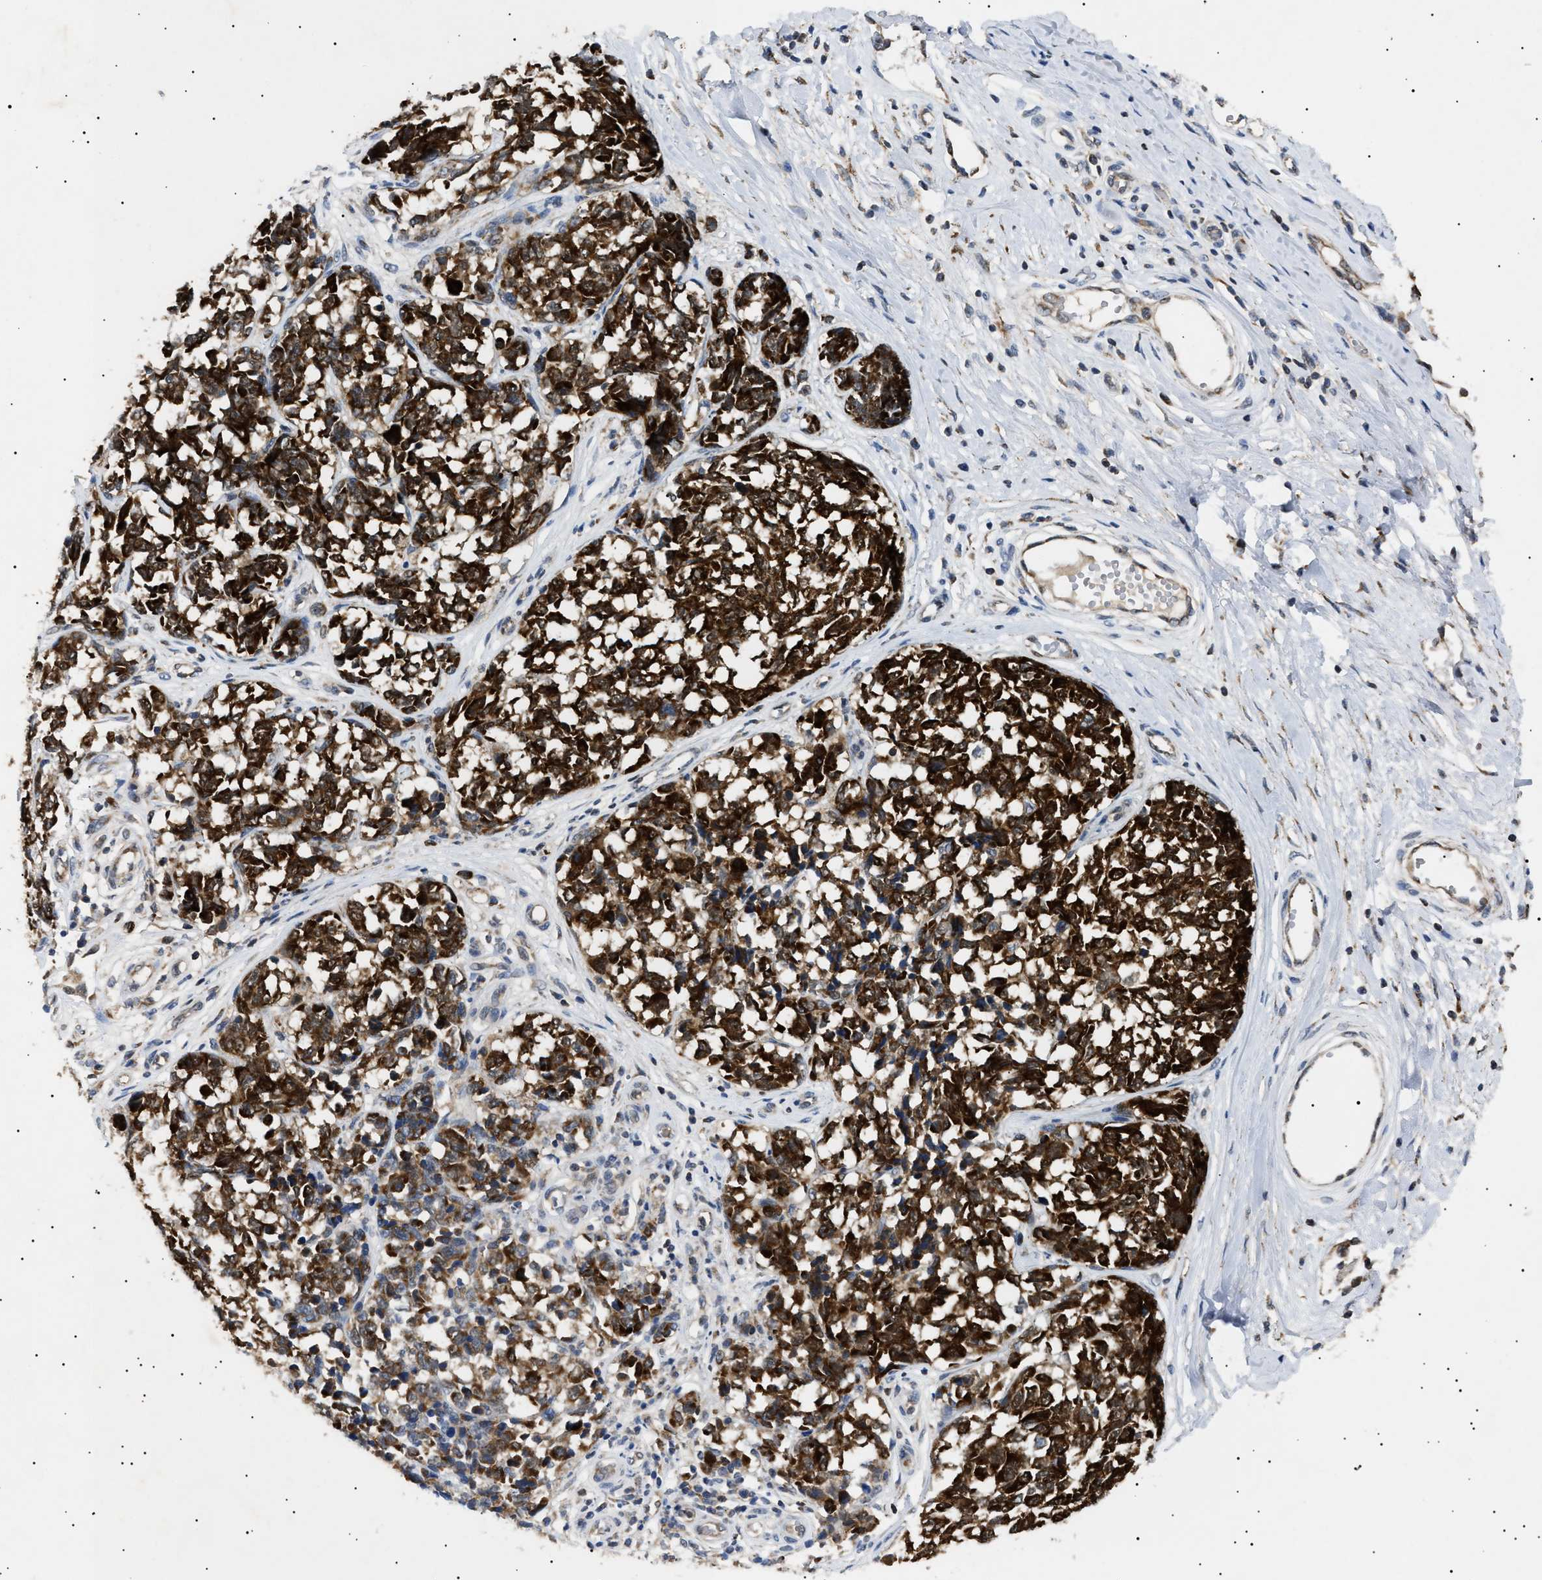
{"staining": {"intensity": "strong", "quantity": ">75%", "location": "cytoplasmic/membranous"}, "tissue": "melanoma", "cell_type": "Tumor cells", "image_type": "cancer", "snomed": [{"axis": "morphology", "description": "Malignant melanoma, NOS"}, {"axis": "topography", "description": "Skin"}], "caption": "A brown stain shows strong cytoplasmic/membranous positivity of a protein in malignant melanoma tumor cells. Ihc stains the protein in brown and the nuclei are stained blue.", "gene": "SIRT5", "patient": {"sex": "female", "age": 64}}